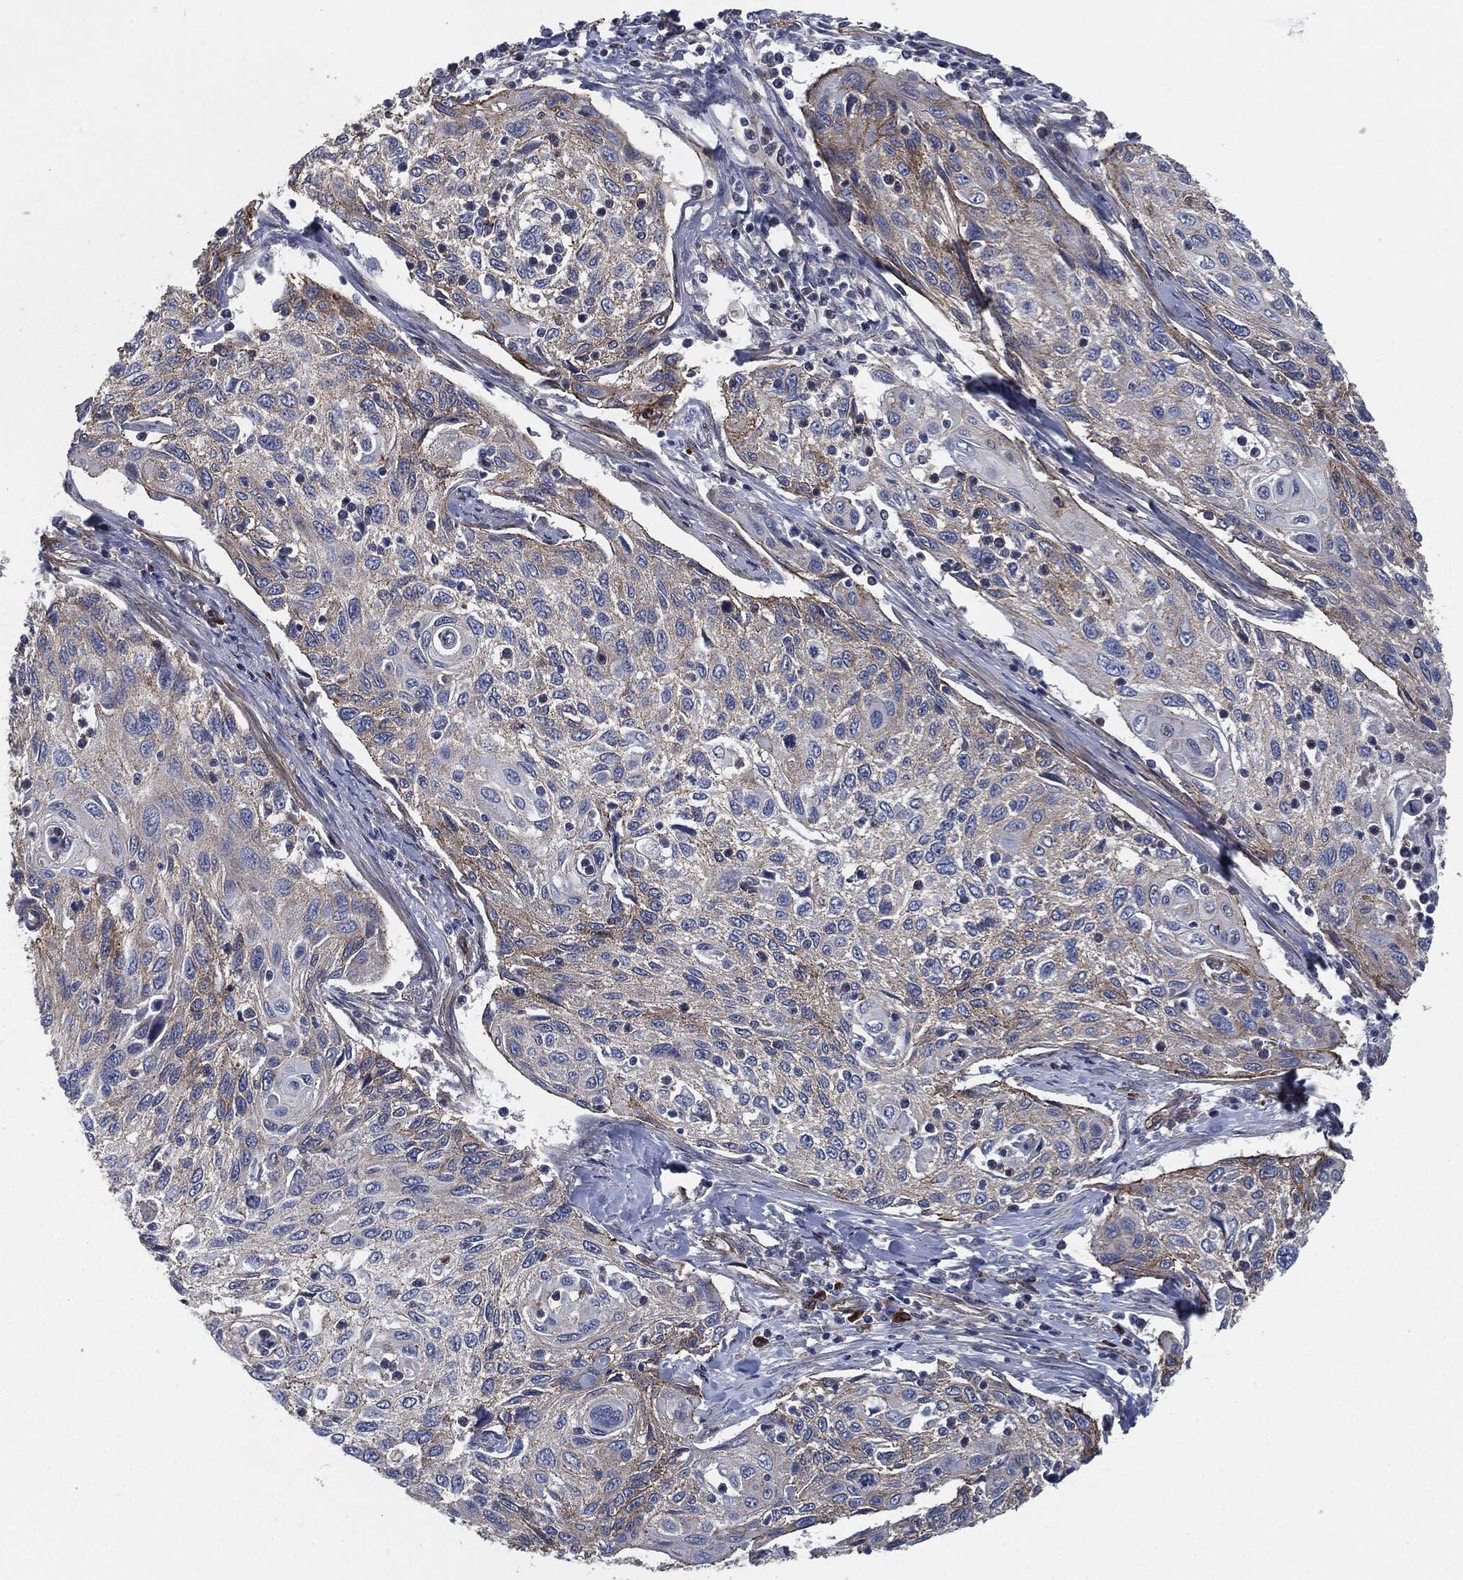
{"staining": {"intensity": "moderate", "quantity": "<25%", "location": "cytoplasmic/membranous"}, "tissue": "cervical cancer", "cell_type": "Tumor cells", "image_type": "cancer", "snomed": [{"axis": "morphology", "description": "Squamous cell carcinoma, NOS"}, {"axis": "topography", "description": "Cervix"}], "caption": "Immunohistochemical staining of squamous cell carcinoma (cervical) exhibits low levels of moderate cytoplasmic/membranous staining in about <25% of tumor cells. (Brightfield microscopy of DAB IHC at high magnification).", "gene": "SVIL", "patient": {"sex": "female", "age": 70}}